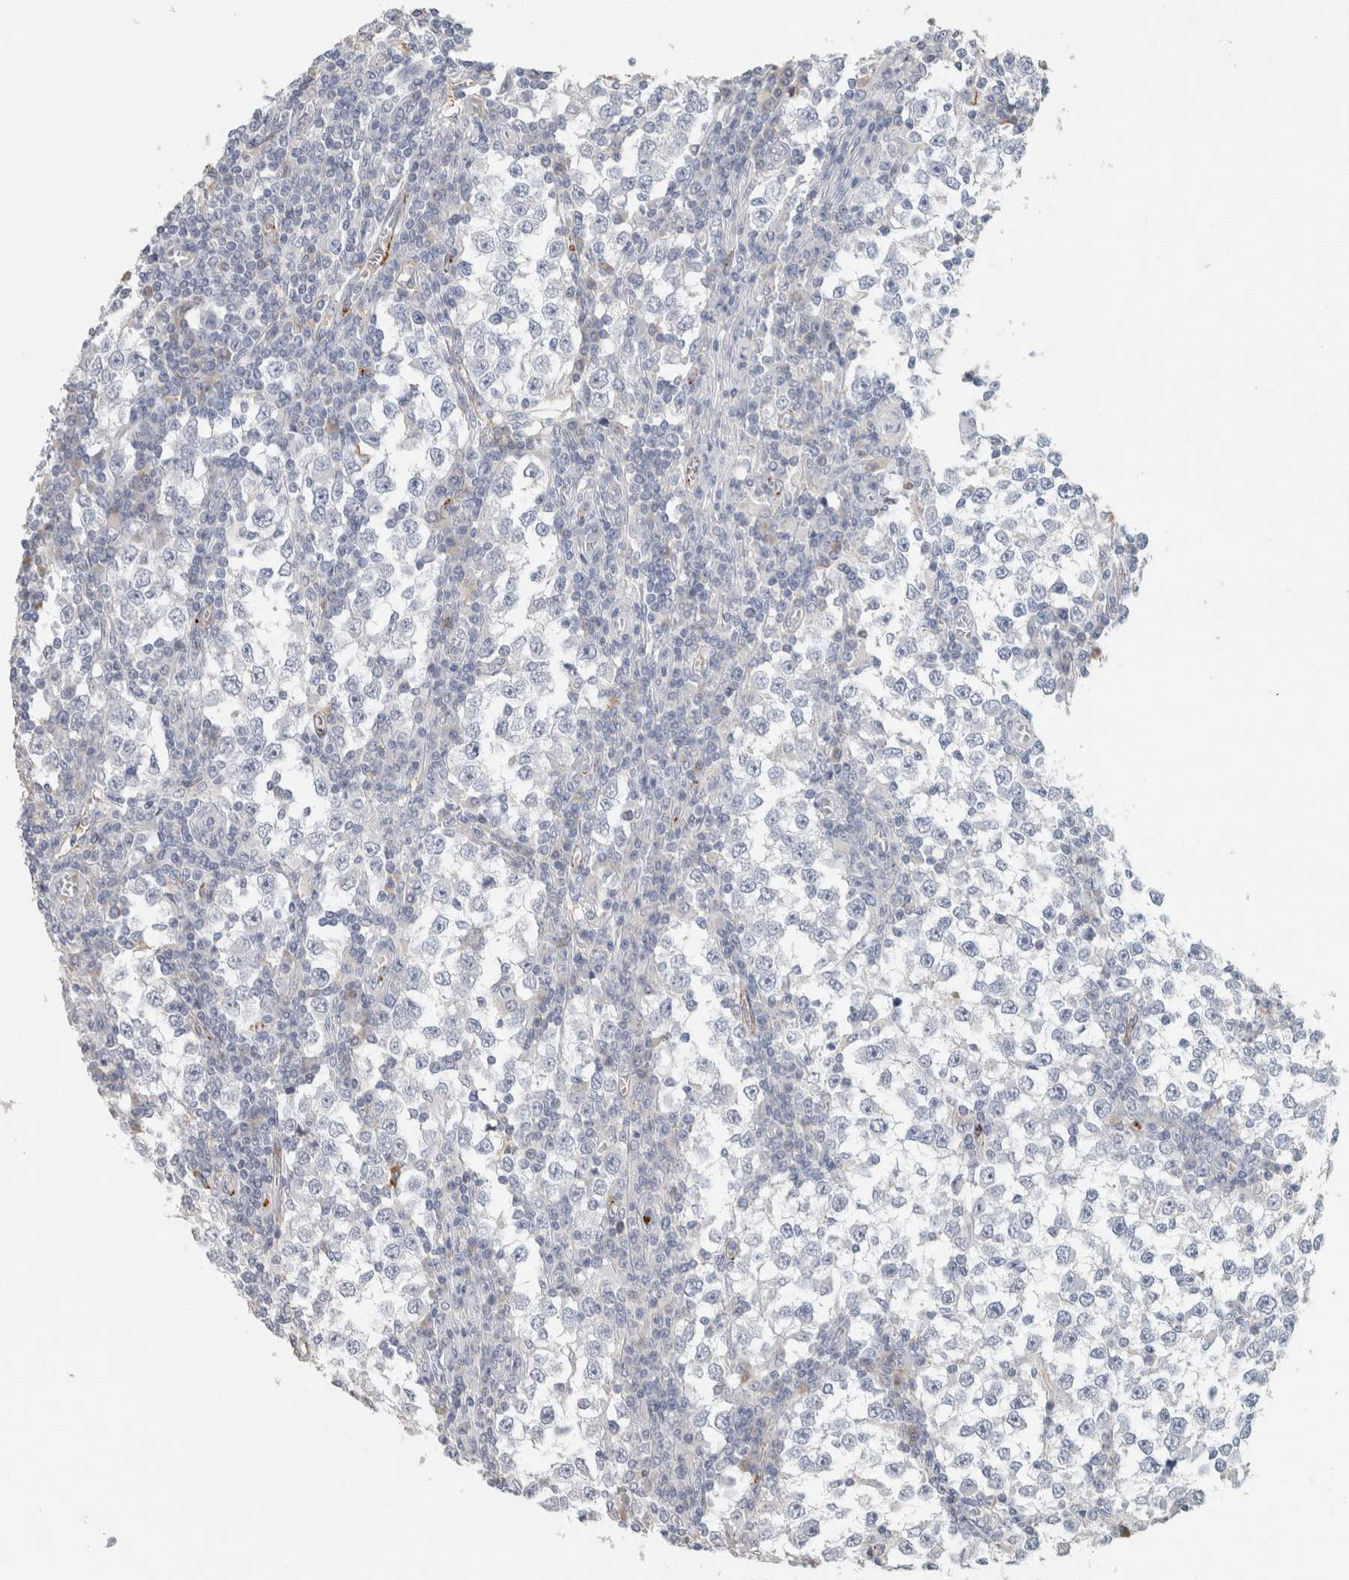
{"staining": {"intensity": "negative", "quantity": "none", "location": "none"}, "tissue": "testis cancer", "cell_type": "Tumor cells", "image_type": "cancer", "snomed": [{"axis": "morphology", "description": "Seminoma, NOS"}, {"axis": "topography", "description": "Testis"}], "caption": "Immunohistochemistry image of neoplastic tissue: seminoma (testis) stained with DAB reveals no significant protein positivity in tumor cells.", "gene": "CD36", "patient": {"sex": "male", "age": 65}}